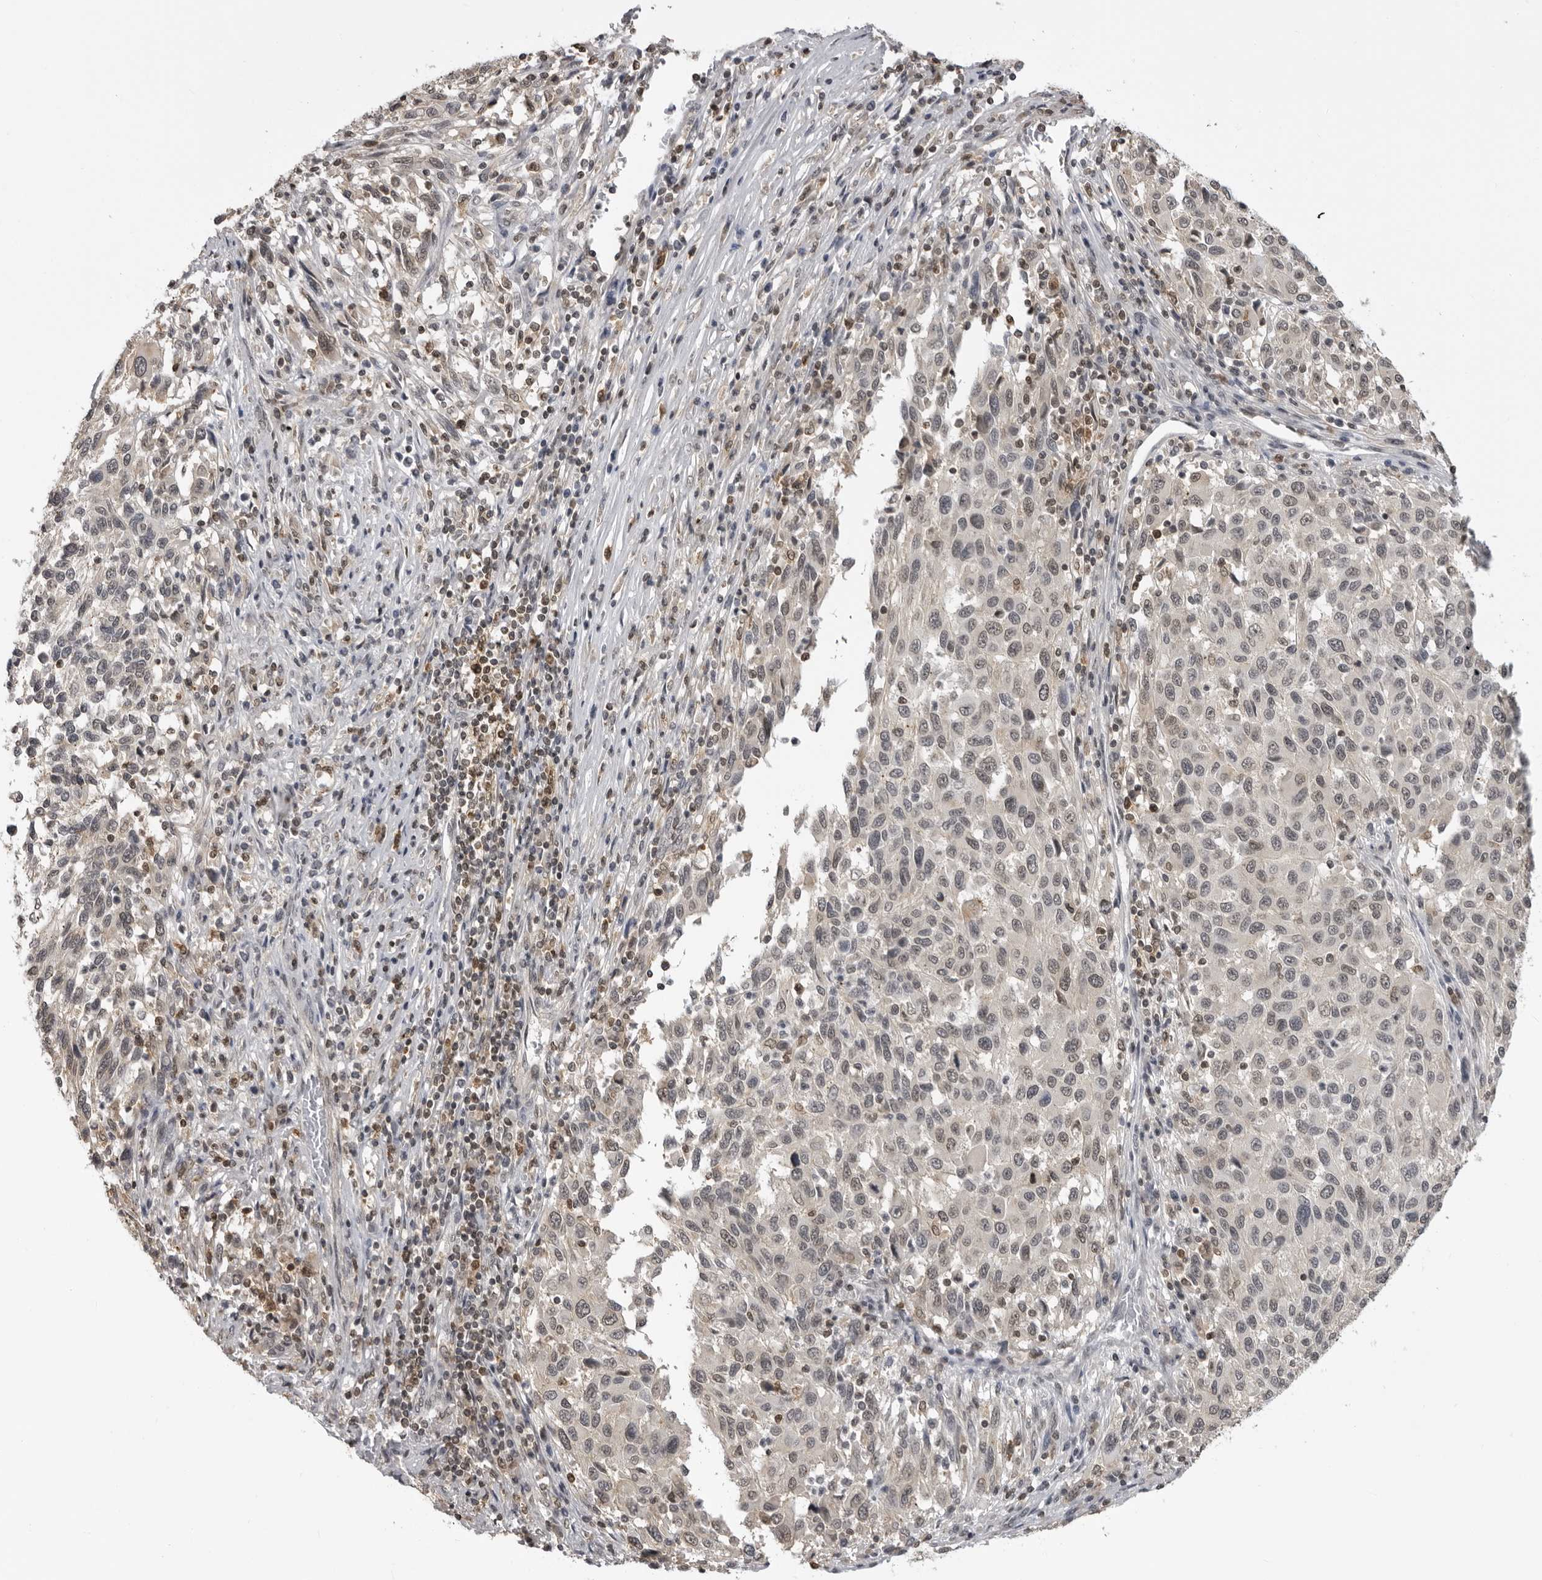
{"staining": {"intensity": "weak", "quantity": "25%-75%", "location": "nuclear"}, "tissue": "melanoma", "cell_type": "Tumor cells", "image_type": "cancer", "snomed": [{"axis": "morphology", "description": "Malignant melanoma, Metastatic site"}, {"axis": "topography", "description": "Lymph node"}], "caption": "Melanoma was stained to show a protein in brown. There is low levels of weak nuclear positivity in about 25%-75% of tumor cells.", "gene": "PDCL3", "patient": {"sex": "male", "age": 61}}